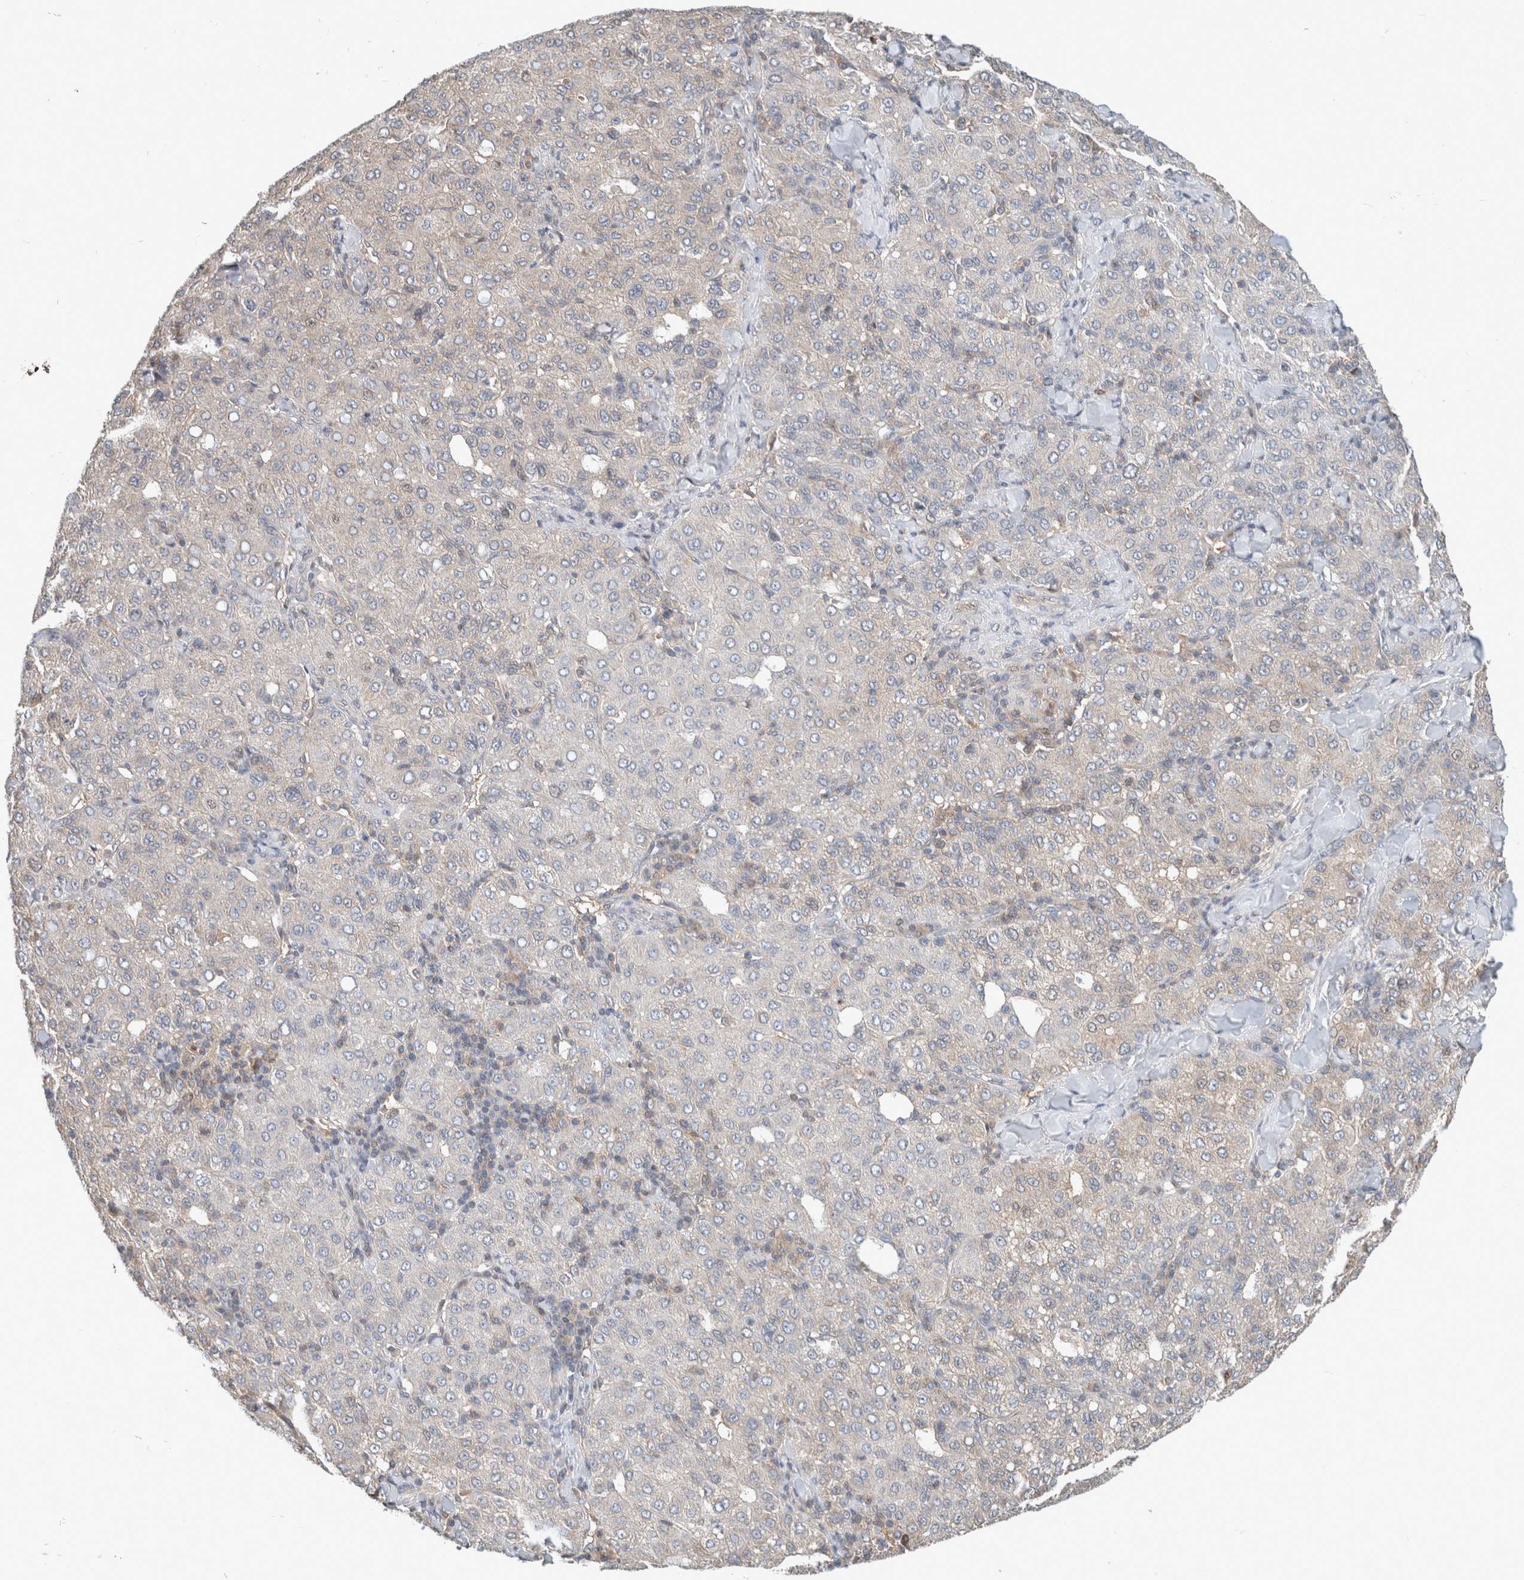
{"staining": {"intensity": "negative", "quantity": "none", "location": "none"}, "tissue": "liver cancer", "cell_type": "Tumor cells", "image_type": "cancer", "snomed": [{"axis": "morphology", "description": "Carcinoma, Hepatocellular, NOS"}, {"axis": "topography", "description": "Liver"}], "caption": "Immunohistochemistry photomicrograph of human hepatocellular carcinoma (liver) stained for a protein (brown), which reveals no staining in tumor cells. The staining was performed using DAB (3,3'-diaminobenzidine) to visualize the protein expression in brown, while the nuclei were stained in blue with hematoxylin (Magnification: 20x).", "gene": "XPNPEP1", "patient": {"sex": "male", "age": 65}}